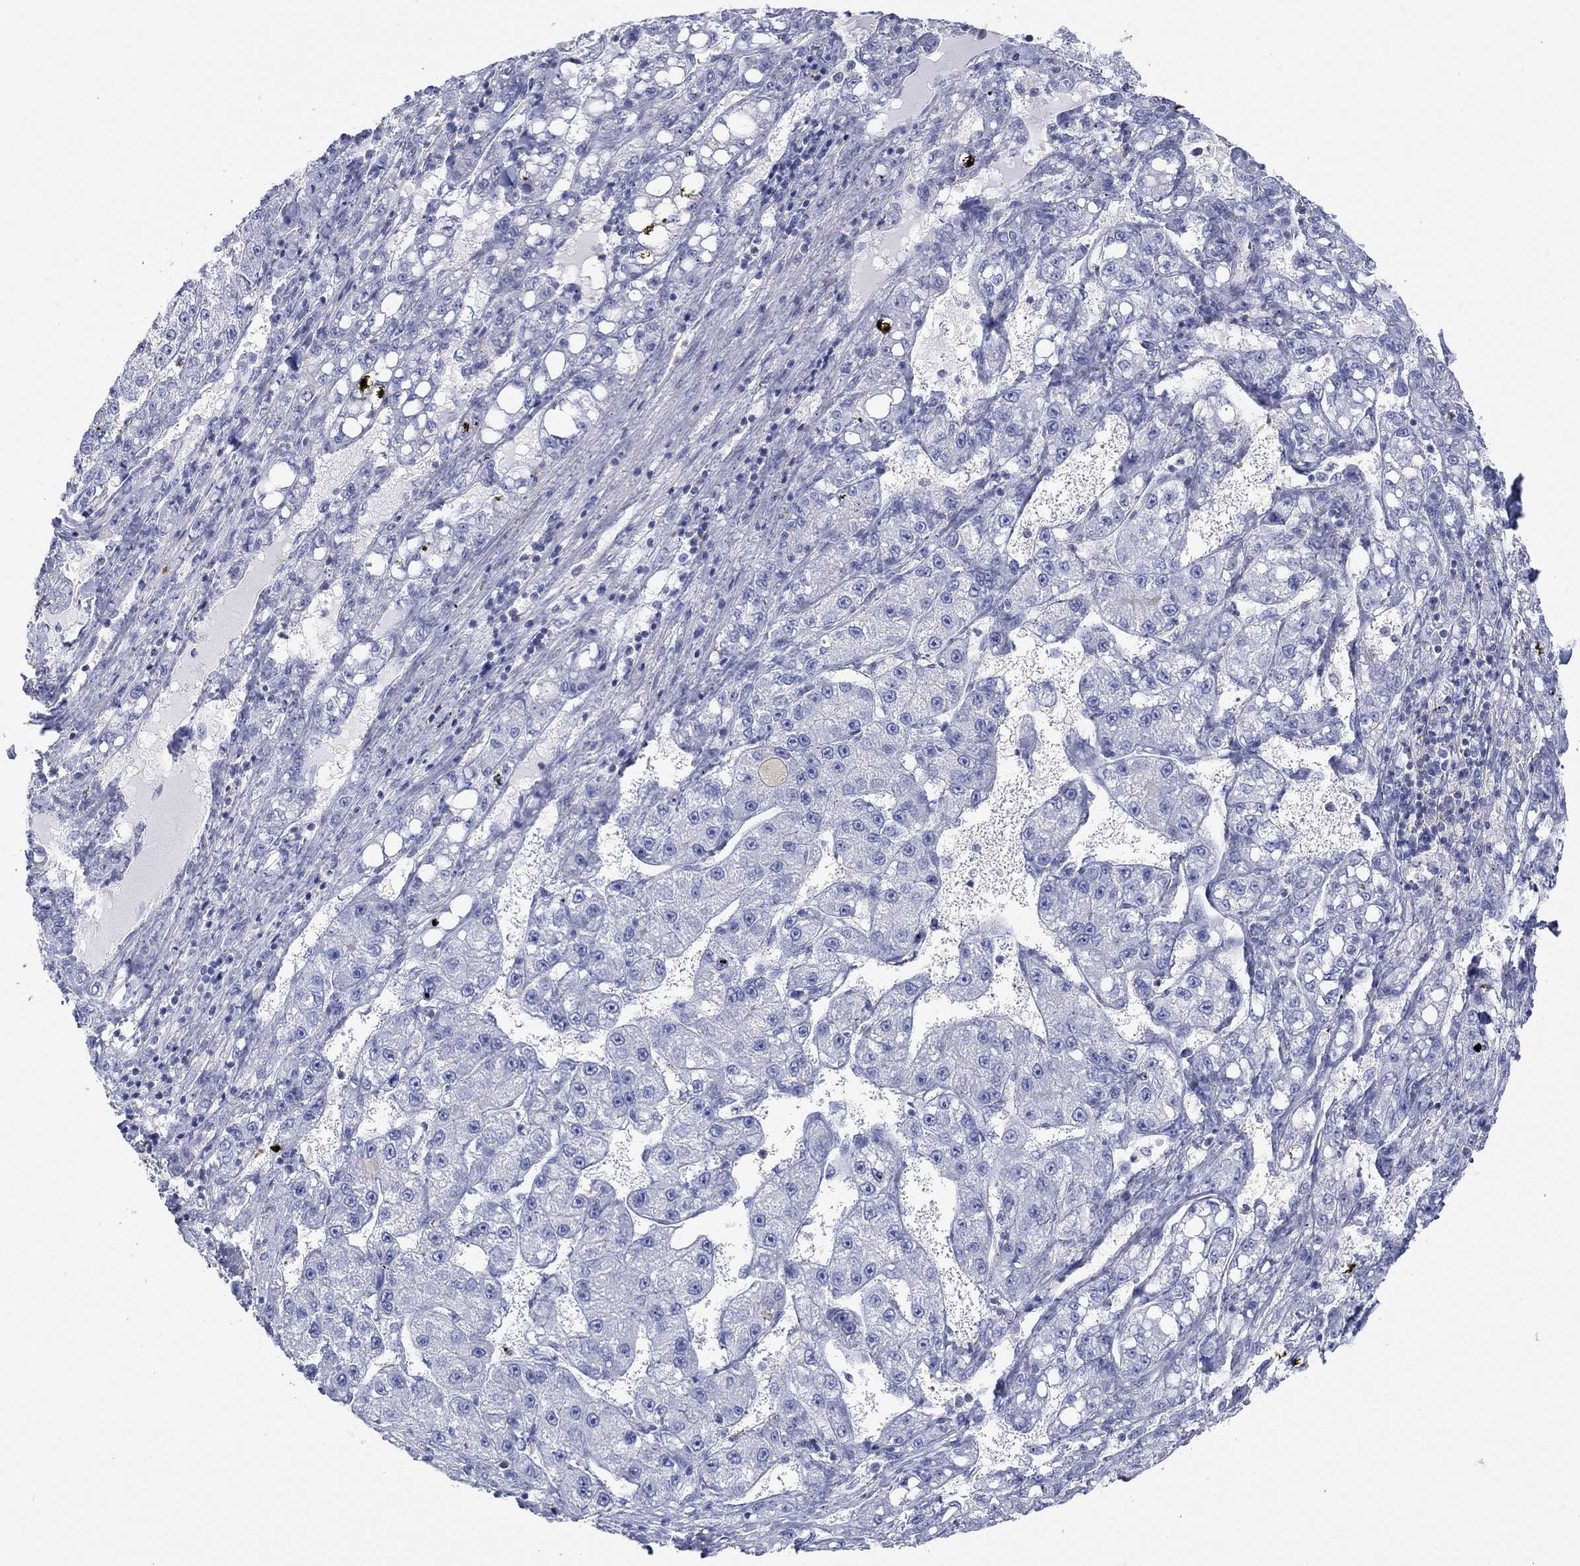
{"staining": {"intensity": "negative", "quantity": "none", "location": "none"}, "tissue": "liver cancer", "cell_type": "Tumor cells", "image_type": "cancer", "snomed": [{"axis": "morphology", "description": "Carcinoma, Hepatocellular, NOS"}, {"axis": "topography", "description": "Liver"}], "caption": "Immunohistochemistry (IHC) photomicrograph of human hepatocellular carcinoma (liver) stained for a protein (brown), which shows no positivity in tumor cells. (Brightfield microscopy of DAB immunohistochemistry (IHC) at high magnification).", "gene": "PPIL6", "patient": {"sex": "female", "age": 65}}